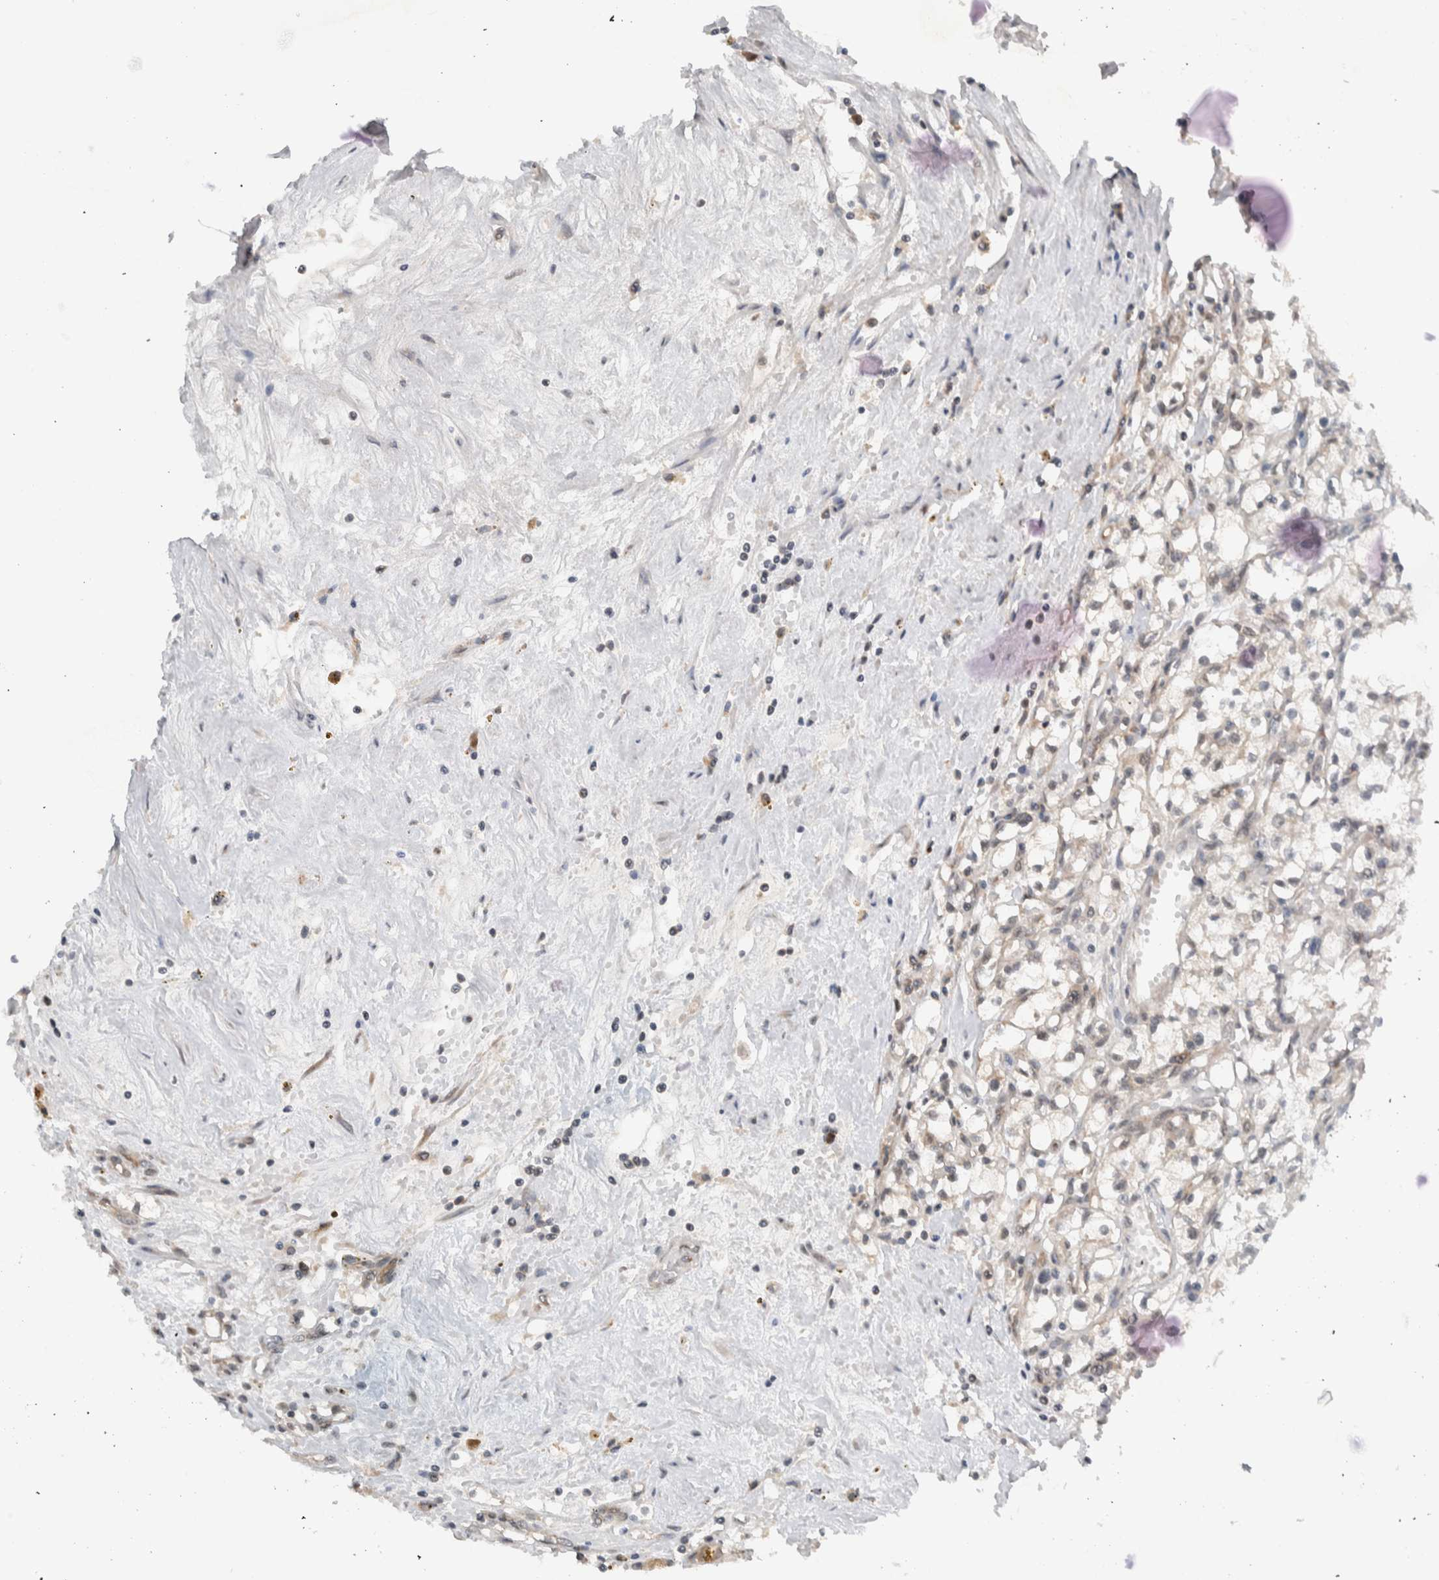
{"staining": {"intensity": "negative", "quantity": "none", "location": "none"}, "tissue": "renal cancer", "cell_type": "Tumor cells", "image_type": "cancer", "snomed": [{"axis": "morphology", "description": "Adenocarcinoma, NOS"}, {"axis": "topography", "description": "Kidney"}], "caption": "Photomicrograph shows no significant protein staining in tumor cells of renal adenocarcinoma.", "gene": "CCDC43", "patient": {"sex": "male", "age": 56}}